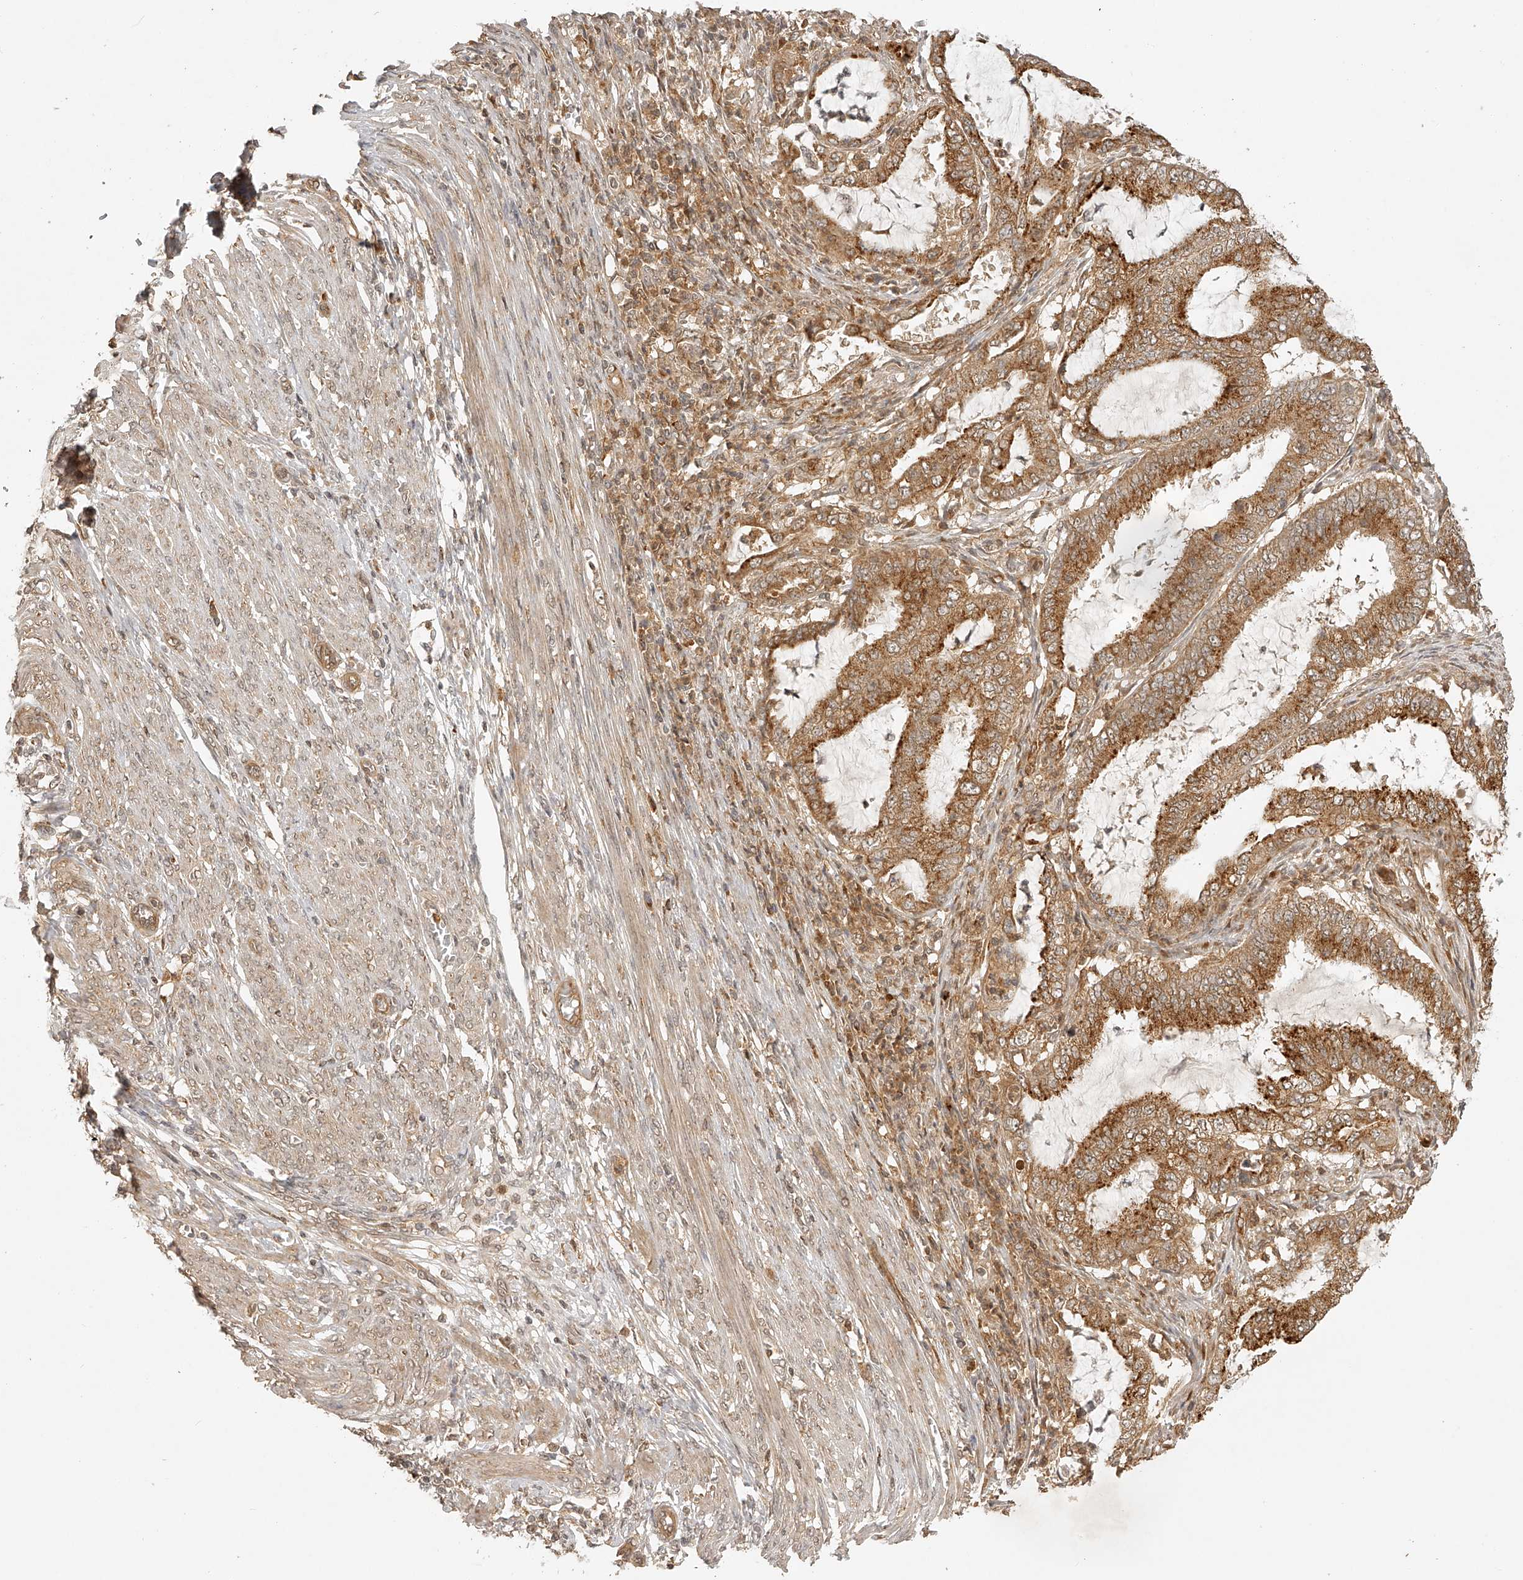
{"staining": {"intensity": "moderate", "quantity": ">75%", "location": "cytoplasmic/membranous"}, "tissue": "endometrial cancer", "cell_type": "Tumor cells", "image_type": "cancer", "snomed": [{"axis": "morphology", "description": "Adenocarcinoma, NOS"}, {"axis": "topography", "description": "Endometrium"}], "caption": "Endometrial adenocarcinoma was stained to show a protein in brown. There is medium levels of moderate cytoplasmic/membranous staining in about >75% of tumor cells.", "gene": "BCL2L11", "patient": {"sex": "female", "age": 51}}